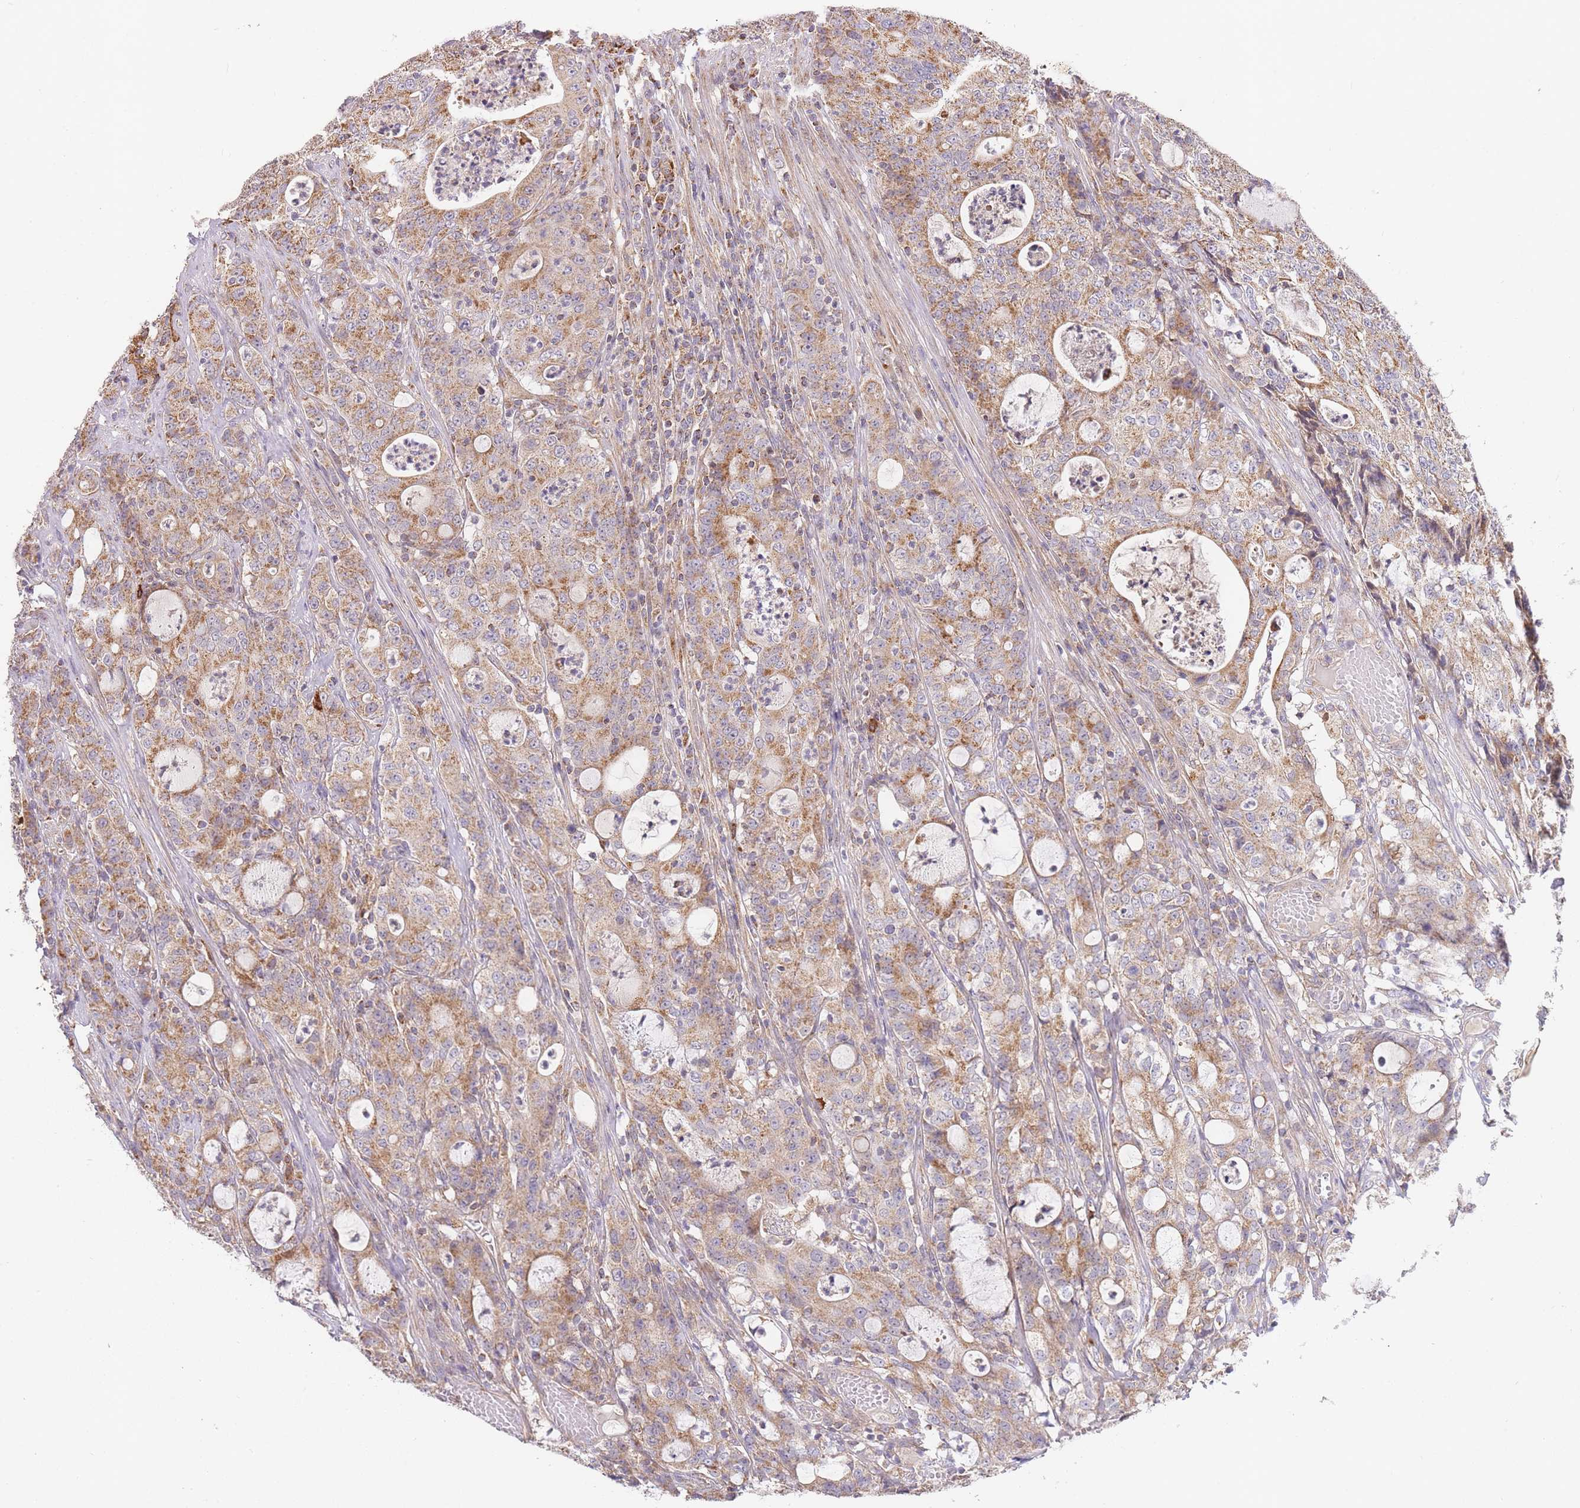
{"staining": {"intensity": "moderate", "quantity": ">75%", "location": "cytoplasmic/membranous"}, "tissue": "colorectal cancer", "cell_type": "Tumor cells", "image_type": "cancer", "snomed": [{"axis": "morphology", "description": "Adenocarcinoma, NOS"}, {"axis": "topography", "description": "Colon"}], "caption": "Tumor cells reveal medium levels of moderate cytoplasmic/membranous expression in about >75% of cells in human colorectal adenocarcinoma. The staining was performed using DAB (3,3'-diaminobenzidine) to visualize the protein expression in brown, while the nuclei were stained in blue with hematoxylin (Magnification: 20x).", "gene": "ADCY9", "patient": {"sex": "male", "age": 83}}